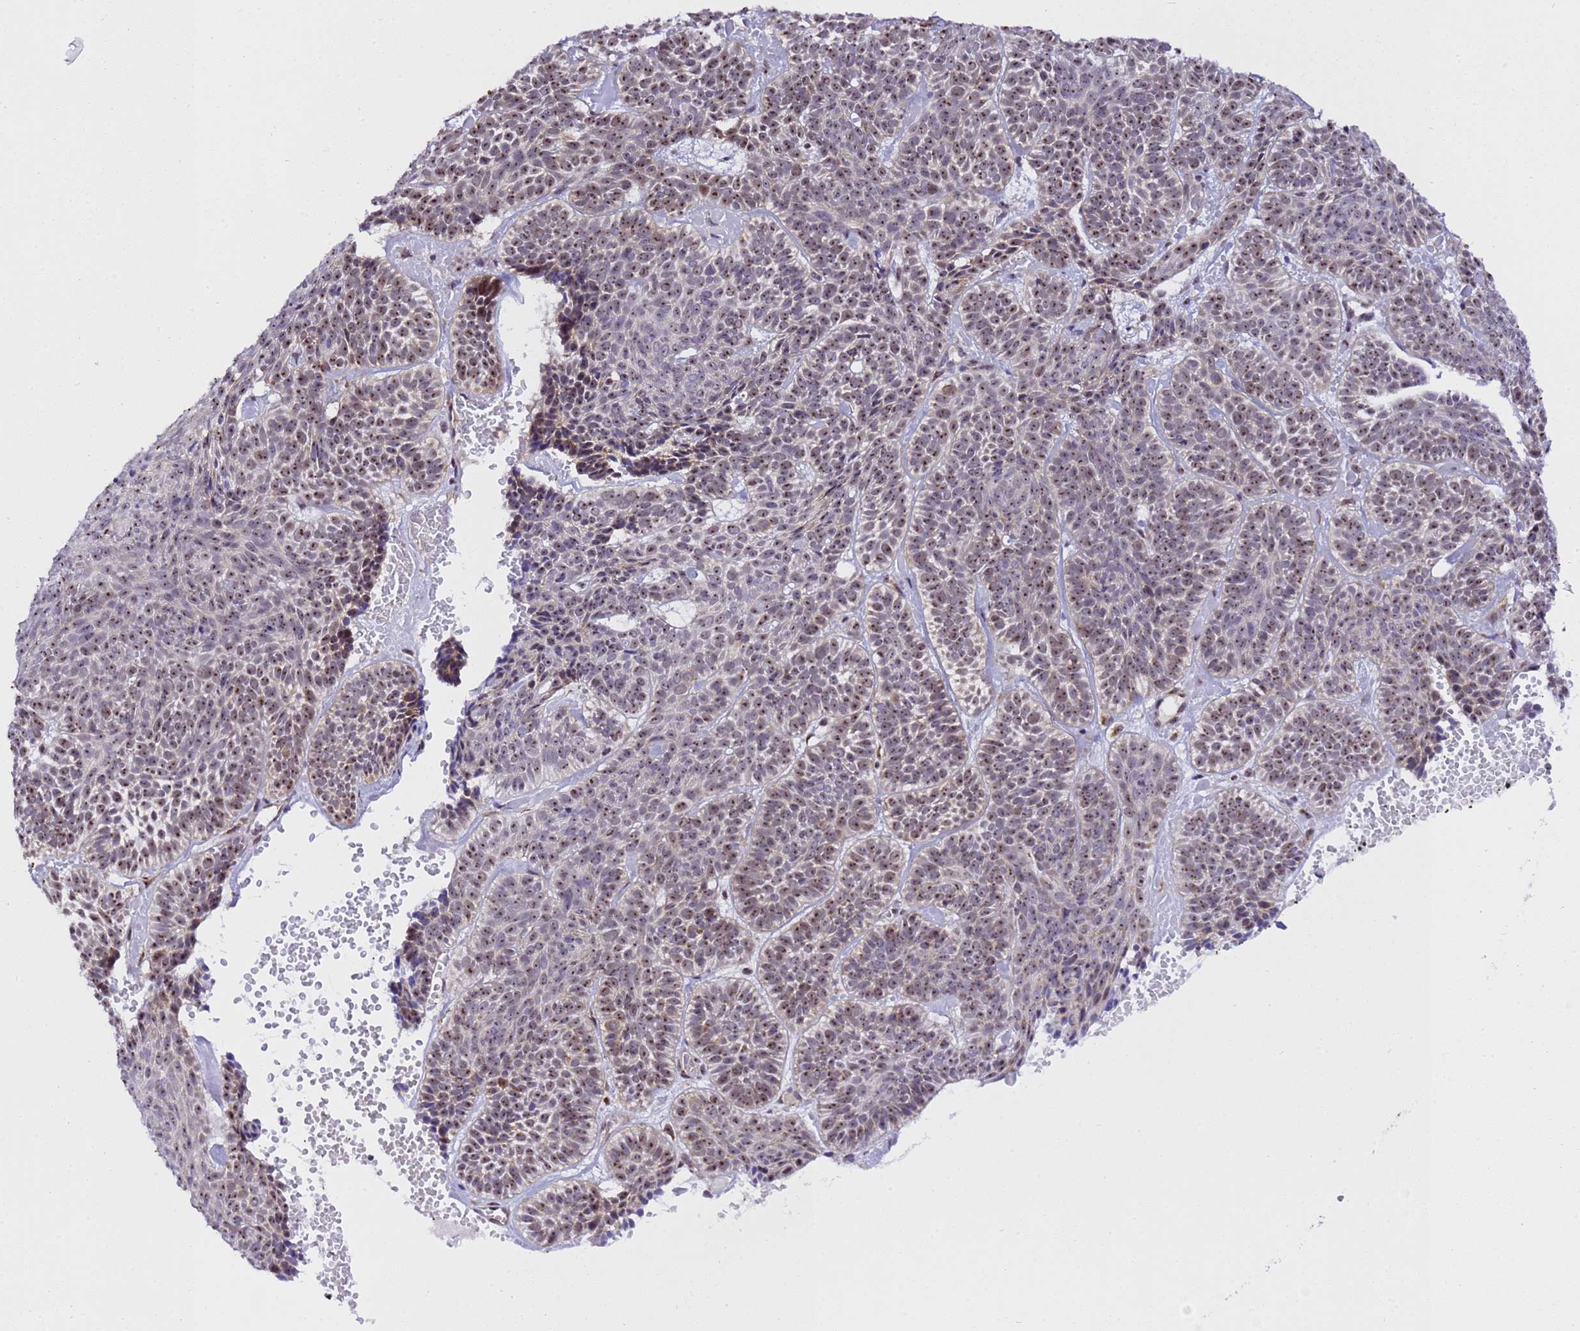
{"staining": {"intensity": "moderate", "quantity": ">75%", "location": "nuclear"}, "tissue": "skin cancer", "cell_type": "Tumor cells", "image_type": "cancer", "snomed": [{"axis": "morphology", "description": "Basal cell carcinoma"}, {"axis": "topography", "description": "Skin"}], "caption": "Human skin cancer stained with a protein marker shows moderate staining in tumor cells.", "gene": "SLX4IP", "patient": {"sex": "male", "age": 85}}